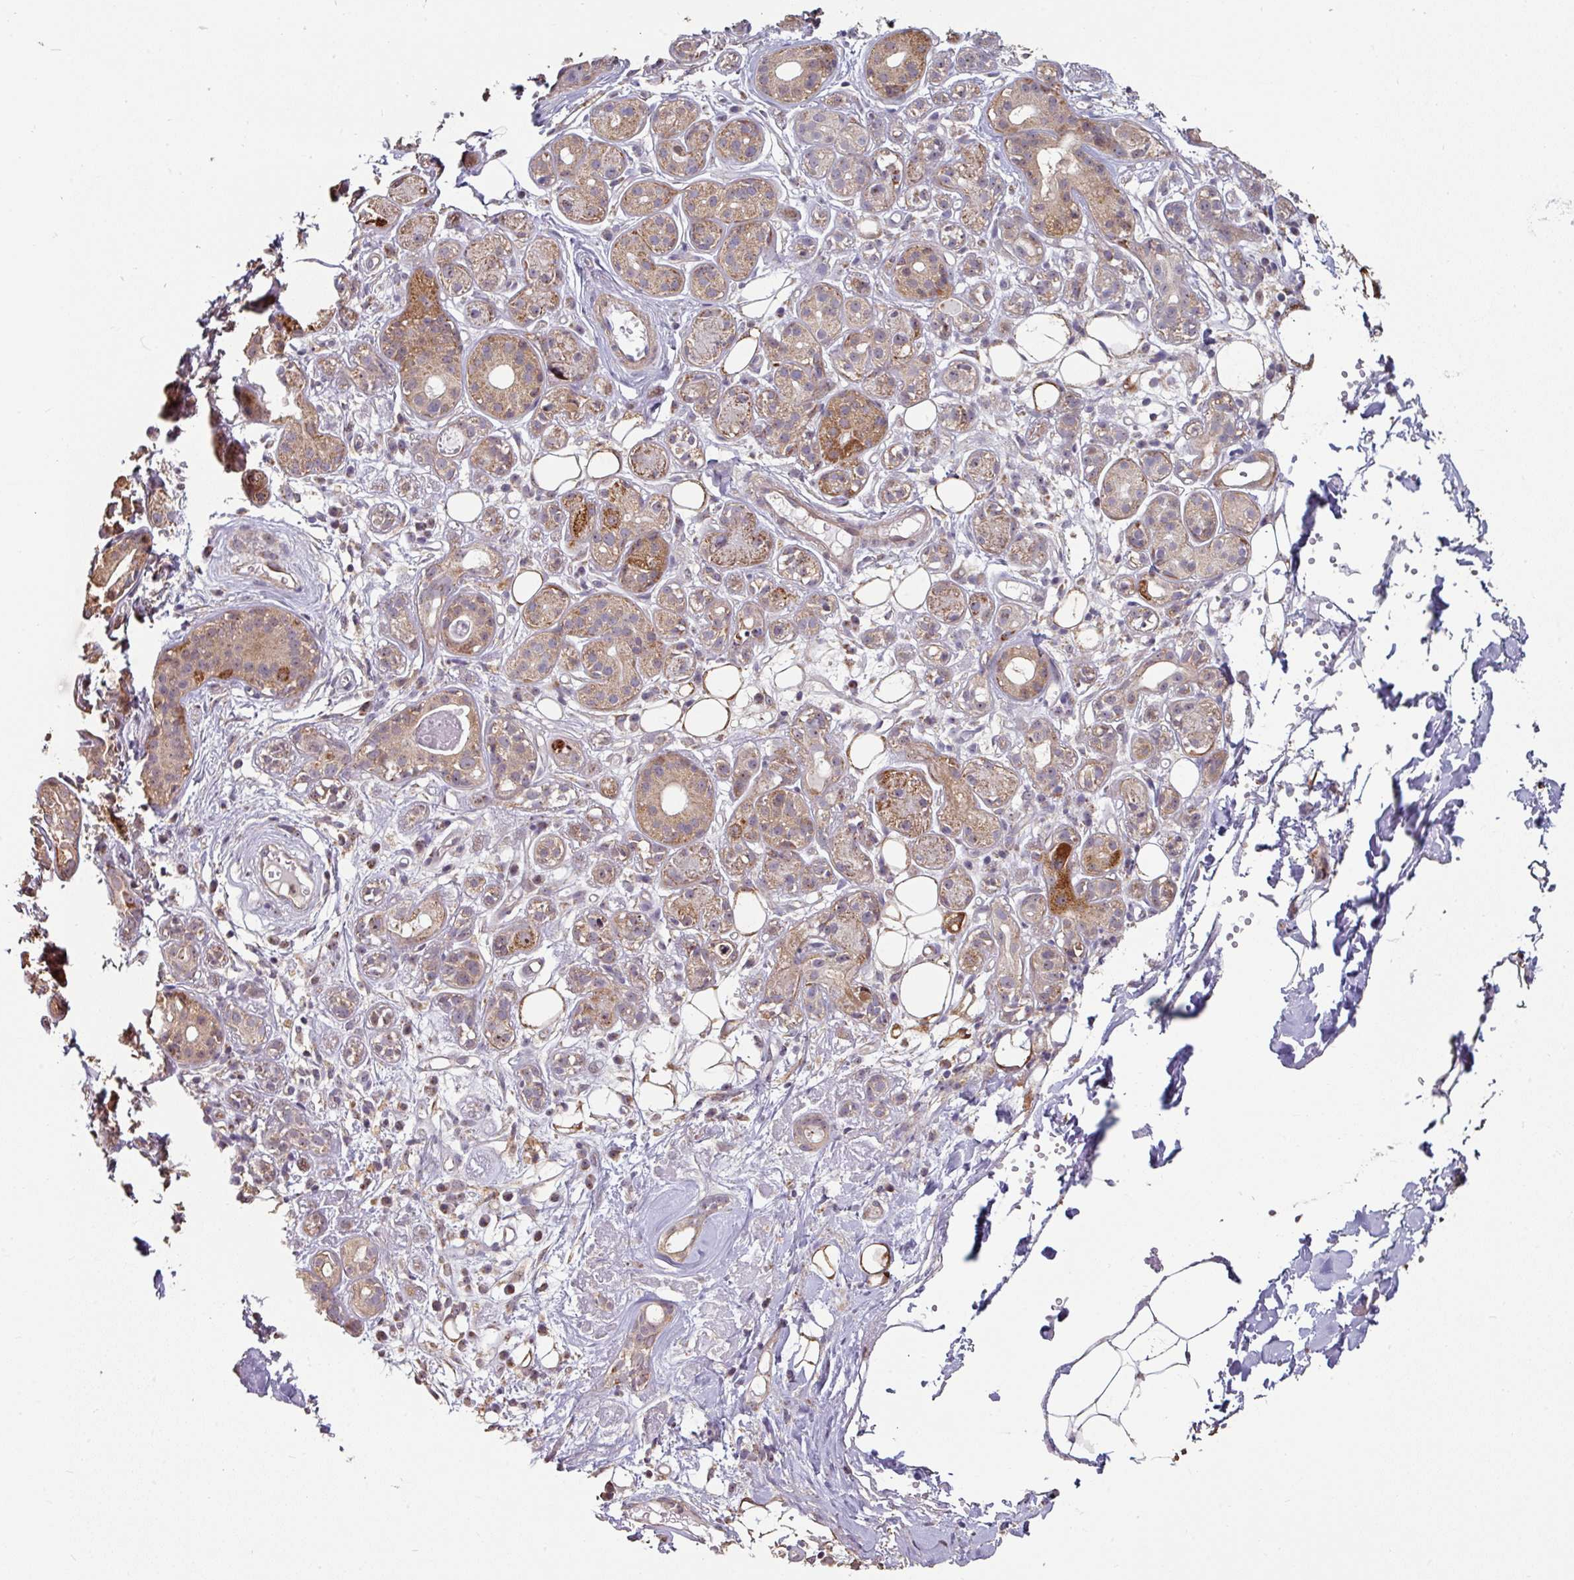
{"staining": {"intensity": "moderate", "quantity": "25%-75%", "location": "cytoplasmic/membranous"}, "tissue": "salivary gland", "cell_type": "Glandular cells", "image_type": "normal", "snomed": [{"axis": "morphology", "description": "Normal tissue, NOS"}, {"axis": "topography", "description": "Salivary gland"}], "caption": "IHC of unremarkable human salivary gland exhibits medium levels of moderate cytoplasmic/membranous expression in approximately 25%-75% of glandular cells.", "gene": "OR2D3", "patient": {"sex": "male", "age": 54}}